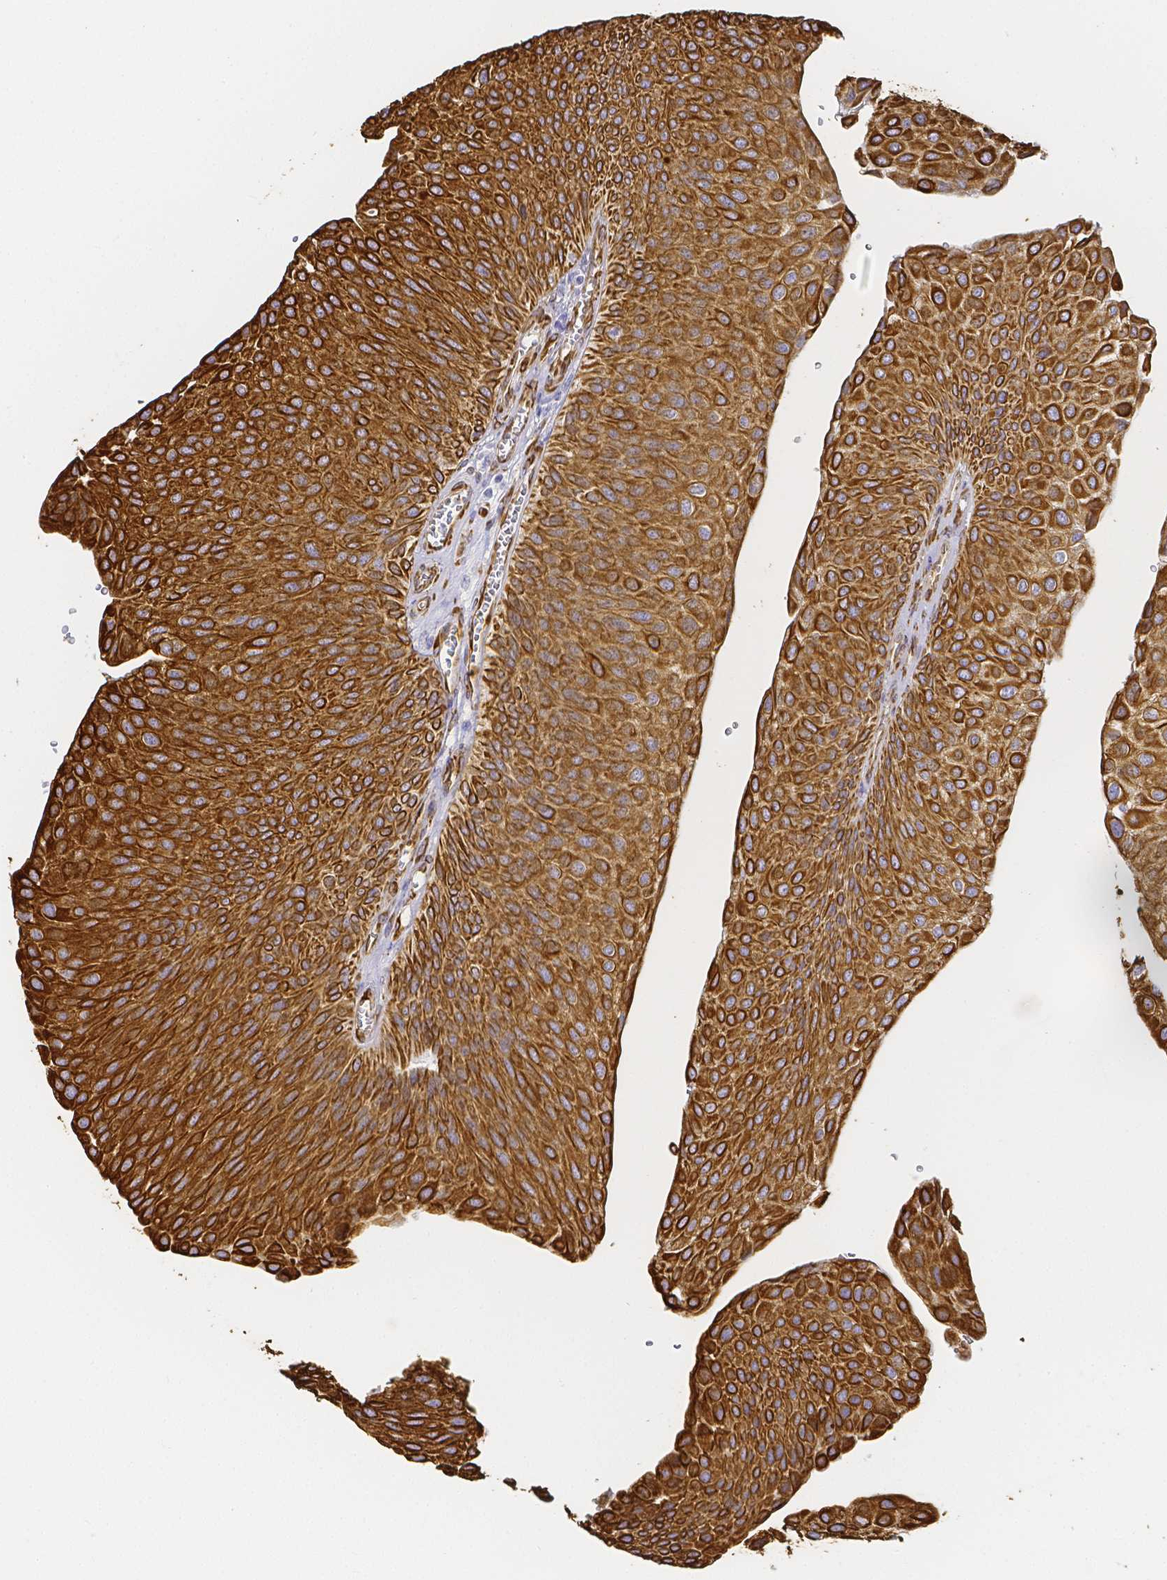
{"staining": {"intensity": "moderate", "quantity": ">75%", "location": "cytoplasmic/membranous"}, "tissue": "urothelial cancer", "cell_type": "Tumor cells", "image_type": "cancer", "snomed": [{"axis": "morphology", "description": "Urothelial carcinoma, NOS"}, {"axis": "topography", "description": "Urinary bladder"}], "caption": "Transitional cell carcinoma stained with a brown dye shows moderate cytoplasmic/membranous positive staining in about >75% of tumor cells.", "gene": "SMURF1", "patient": {"sex": "male", "age": 67}}